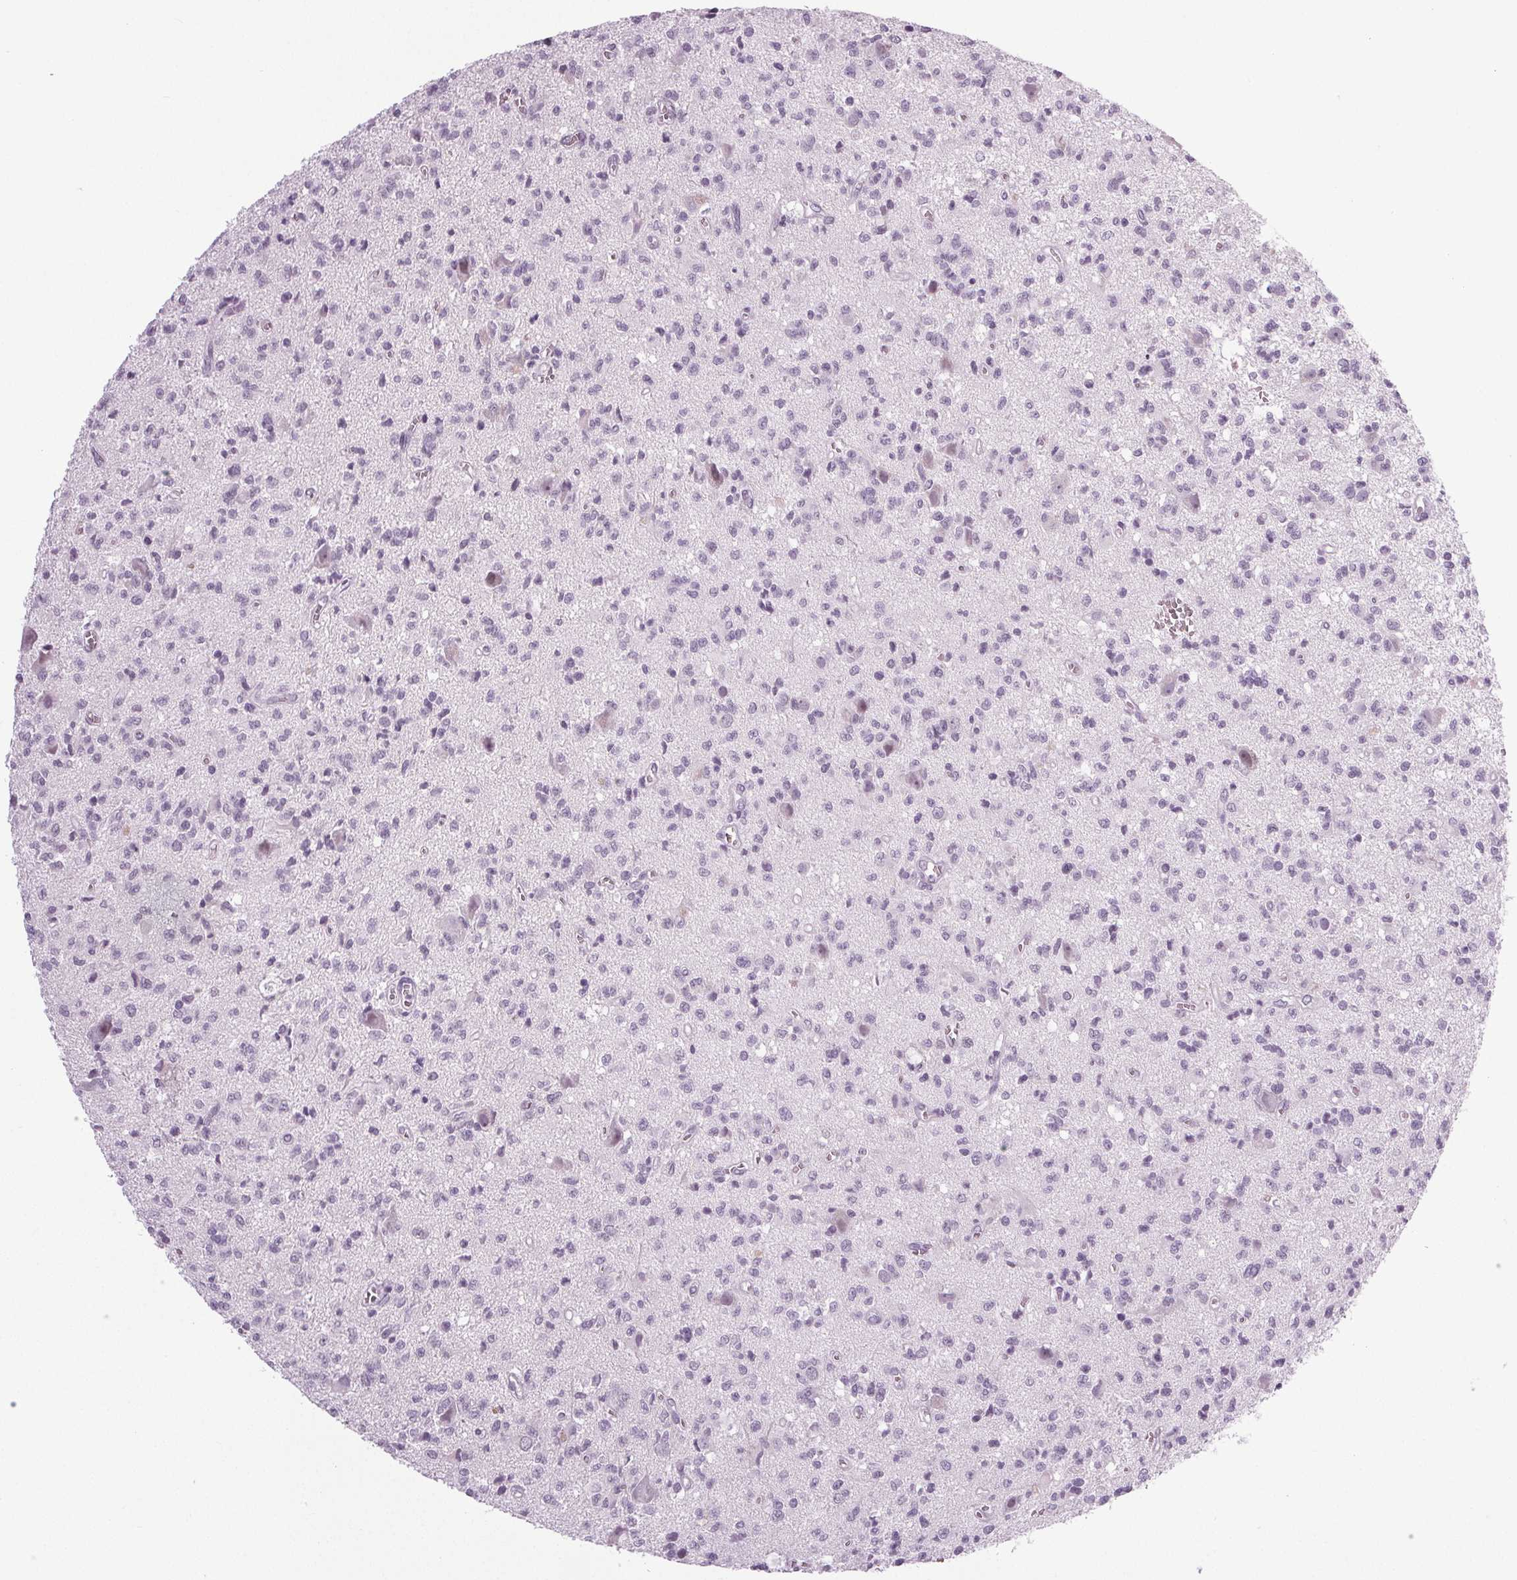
{"staining": {"intensity": "negative", "quantity": "none", "location": "none"}, "tissue": "glioma", "cell_type": "Tumor cells", "image_type": "cancer", "snomed": [{"axis": "morphology", "description": "Glioma, malignant, Low grade"}, {"axis": "topography", "description": "Brain"}], "caption": "The image exhibits no staining of tumor cells in glioma.", "gene": "IGF2BP1", "patient": {"sex": "male", "age": 64}}